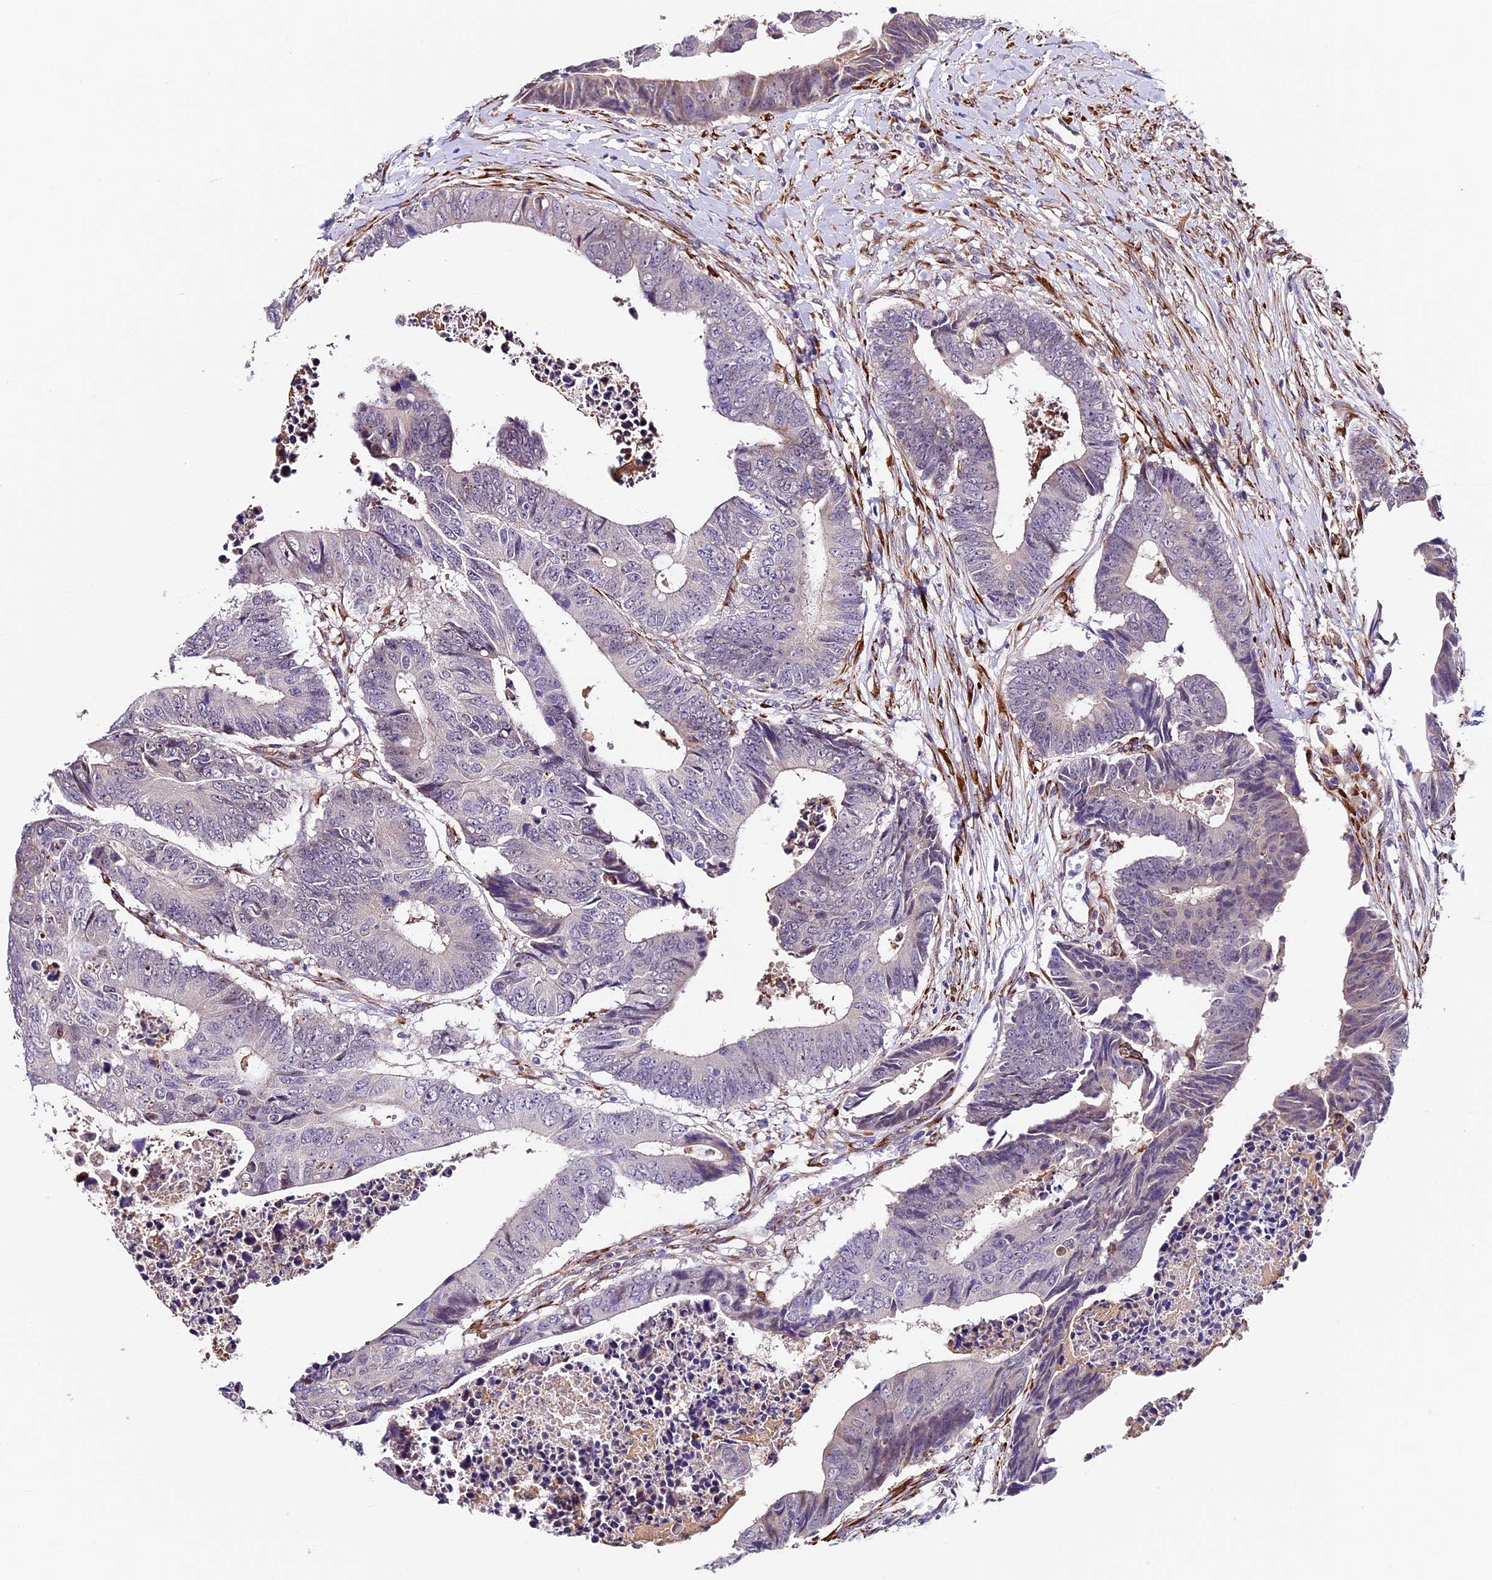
{"staining": {"intensity": "negative", "quantity": "none", "location": "none"}, "tissue": "colorectal cancer", "cell_type": "Tumor cells", "image_type": "cancer", "snomed": [{"axis": "morphology", "description": "Adenocarcinoma, NOS"}, {"axis": "topography", "description": "Rectum"}], "caption": "An immunohistochemistry image of adenocarcinoma (colorectal) is shown. There is no staining in tumor cells of adenocarcinoma (colorectal).", "gene": "LSM7", "patient": {"sex": "male", "age": 84}}